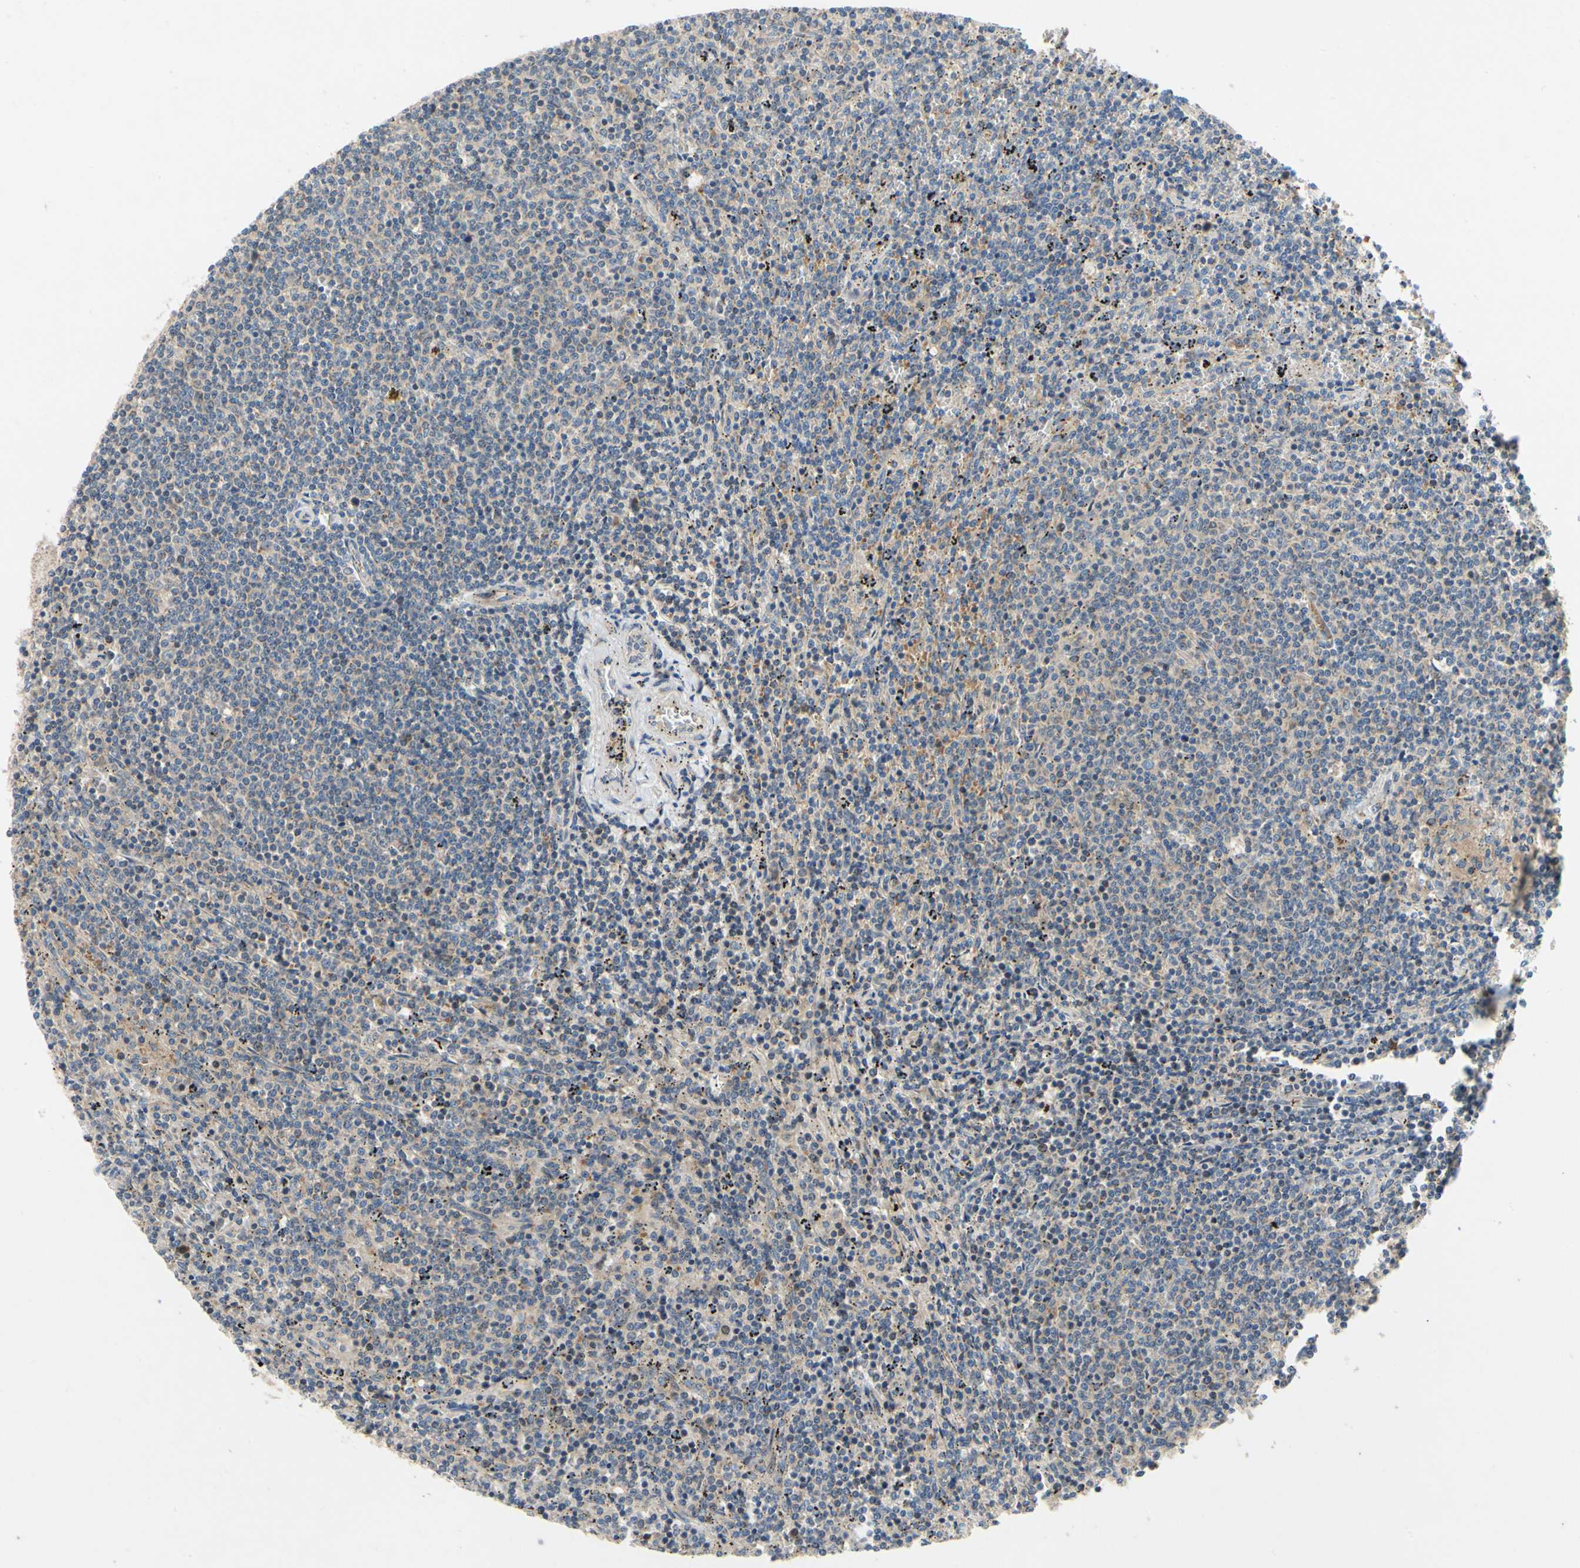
{"staining": {"intensity": "weak", "quantity": "25%-75%", "location": "cytoplasmic/membranous"}, "tissue": "lymphoma", "cell_type": "Tumor cells", "image_type": "cancer", "snomed": [{"axis": "morphology", "description": "Malignant lymphoma, non-Hodgkin's type, Low grade"}, {"axis": "topography", "description": "Spleen"}], "caption": "A low amount of weak cytoplasmic/membranous expression is seen in about 25%-75% of tumor cells in low-grade malignant lymphoma, non-Hodgkin's type tissue.", "gene": "KLHDC8B", "patient": {"sex": "female", "age": 50}}